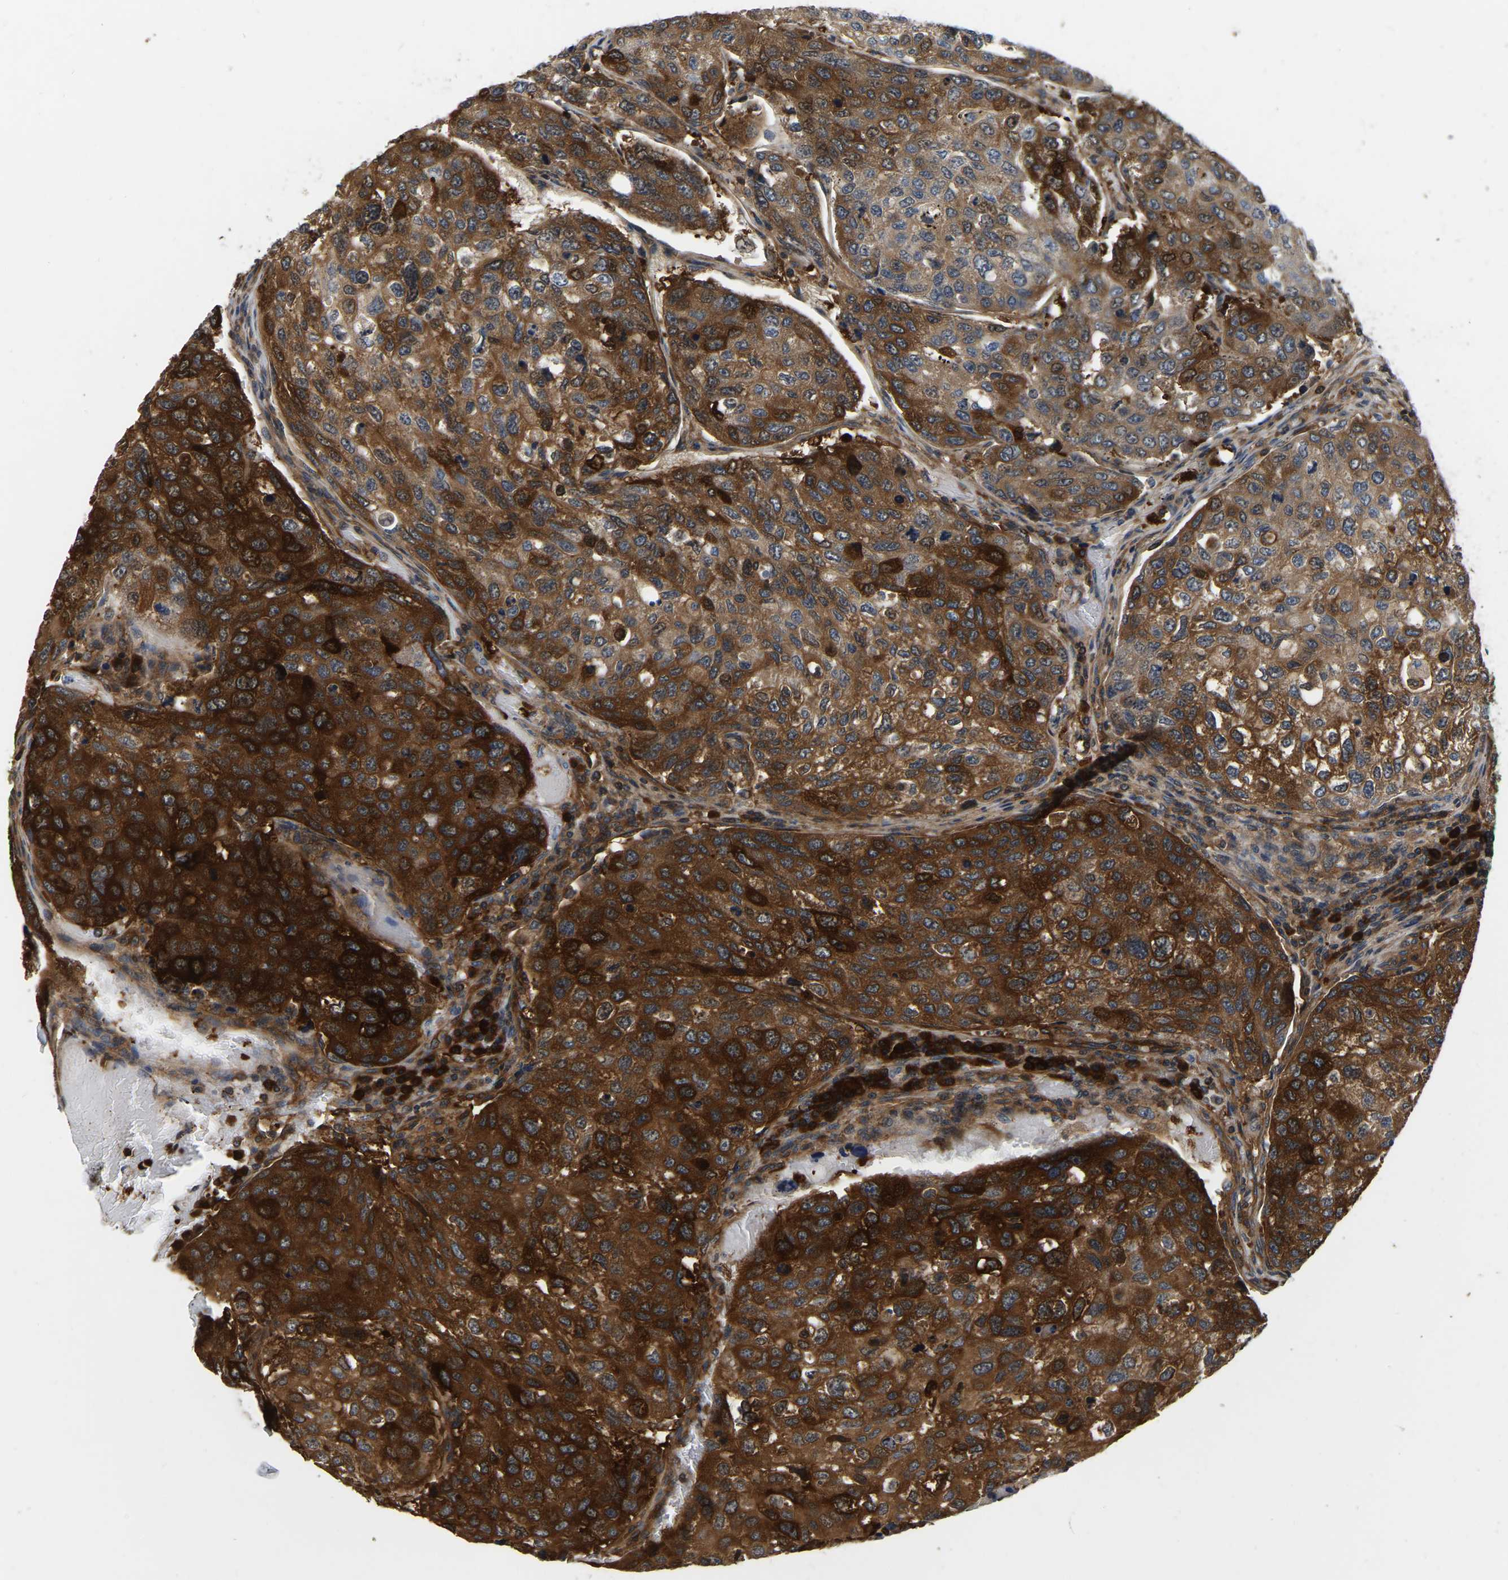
{"staining": {"intensity": "strong", "quantity": ">75%", "location": "cytoplasmic/membranous"}, "tissue": "urothelial cancer", "cell_type": "Tumor cells", "image_type": "cancer", "snomed": [{"axis": "morphology", "description": "Urothelial carcinoma, High grade"}, {"axis": "topography", "description": "Lymph node"}, {"axis": "topography", "description": "Urinary bladder"}], "caption": "Urothelial cancer stained for a protein (brown) exhibits strong cytoplasmic/membranous positive positivity in about >75% of tumor cells.", "gene": "GARS1", "patient": {"sex": "male", "age": 51}}